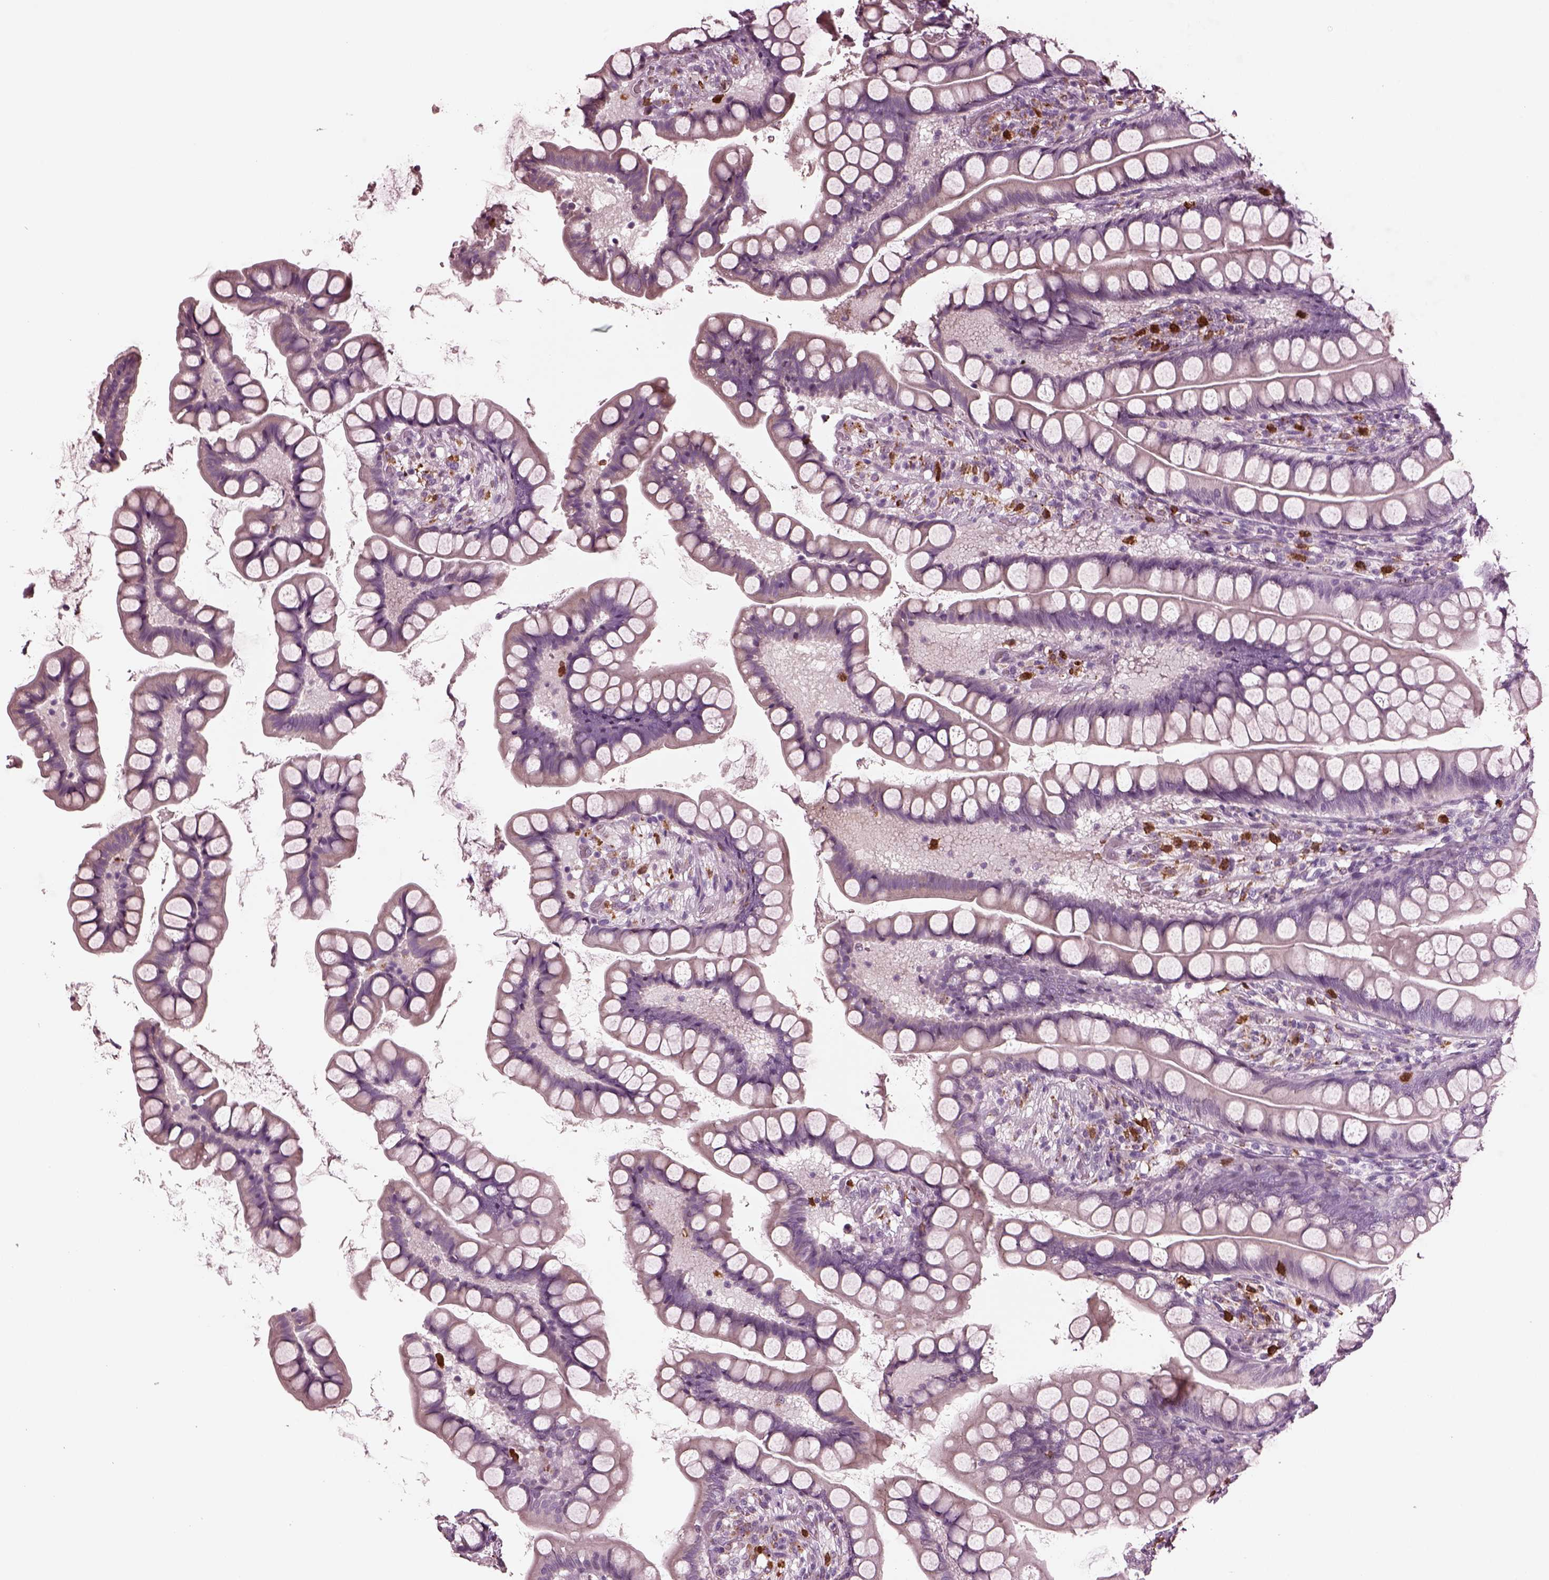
{"staining": {"intensity": "negative", "quantity": "none", "location": "none"}, "tissue": "small intestine", "cell_type": "Glandular cells", "image_type": "normal", "snomed": [{"axis": "morphology", "description": "Normal tissue, NOS"}, {"axis": "topography", "description": "Small intestine"}], "caption": "Unremarkable small intestine was stained to show a protein in brown. There is no significant expression in glandular cells. (DAB immunohistochemistry (IHC) visualized using brightfield microscopy, high magnification).", "gene": "SLAMF8", "patient": {"sex": "male", "age": 70}}